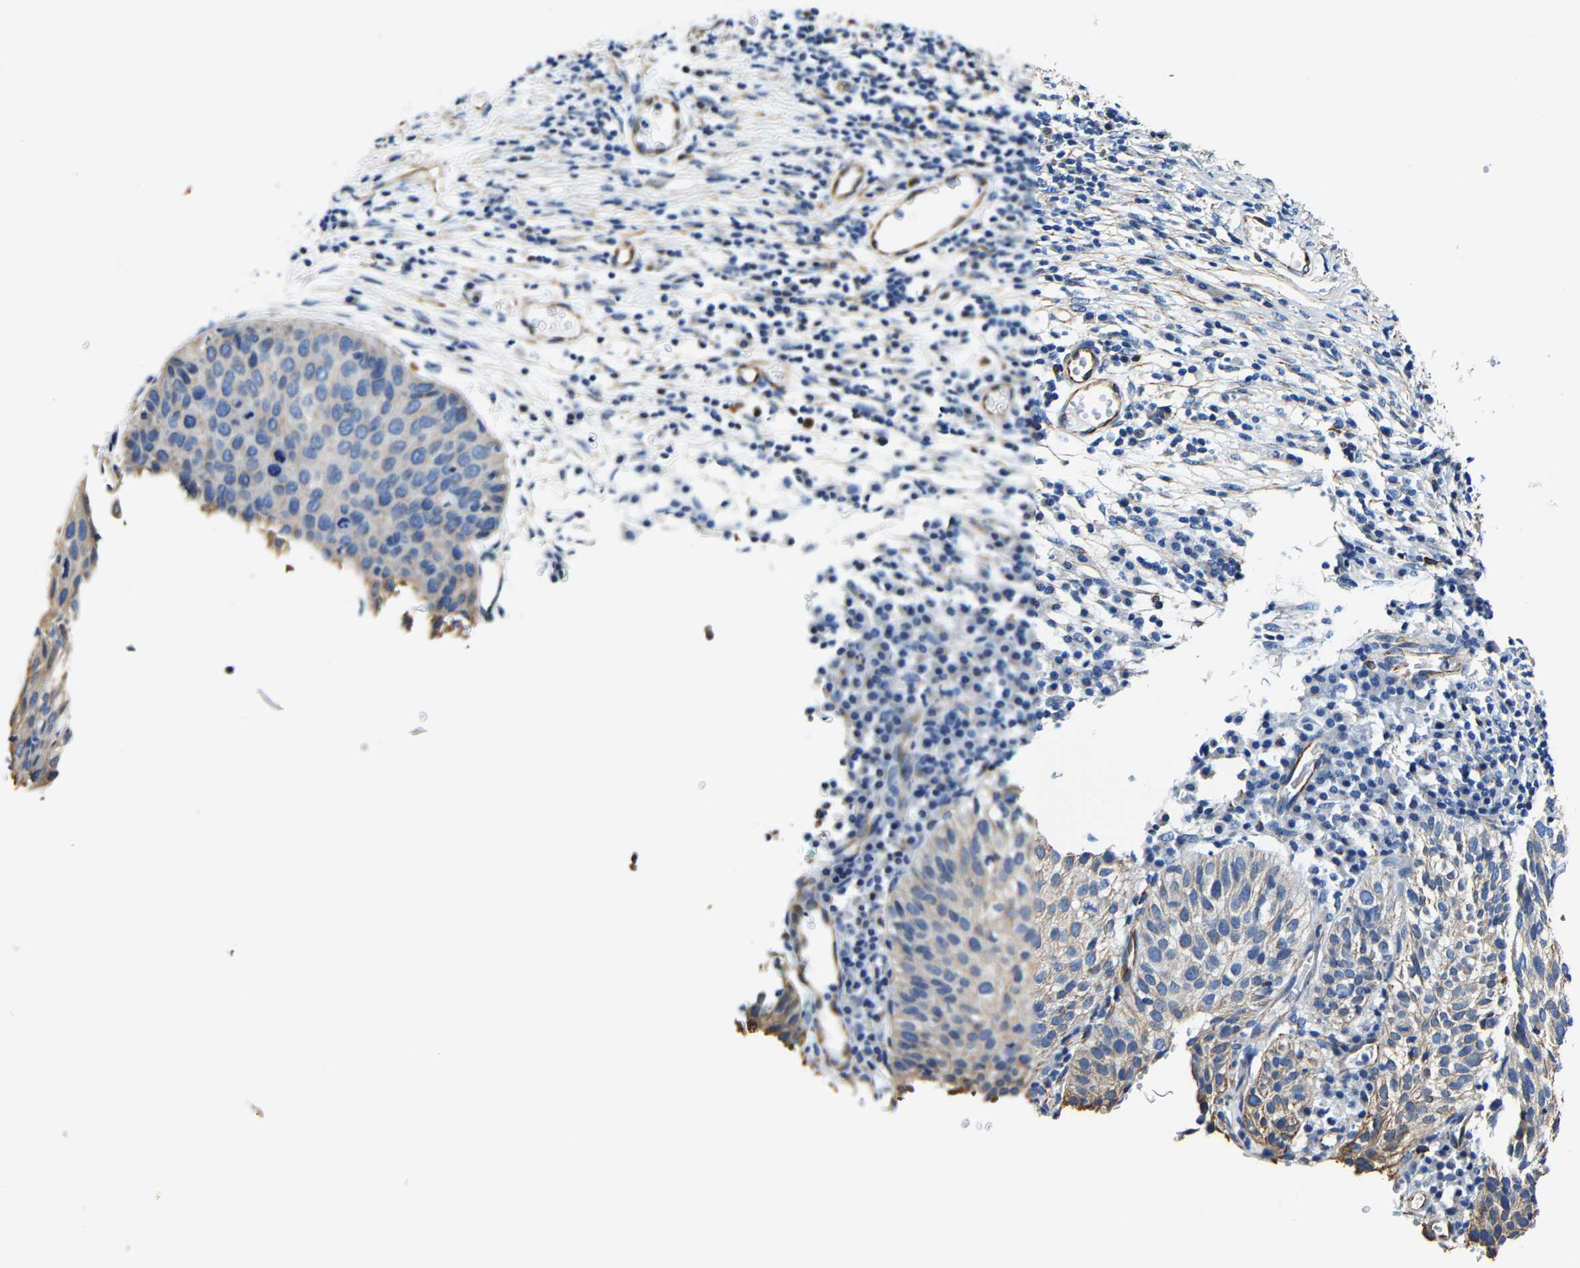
{"staining": {"intensity": "negative", "quantity": "none", "location": "none"}, "tissue": "cervical cancer", "cell_type": "Tumor cells", "image_type": "cancer", "snomed": [{"axis": "morphology", "description": "Squamous cell carcinoma, NOS"}, {"axis": "topography", "description": "Cervix"}], "caption": "There is no significant positivity in tumor cells of cervical cancer. Brightfield microscopy of immunohistochemistry (IHC) stained with DAB (3,3'-diaminobenzidine) (brown) and hematoxylin (blue), captured at high magnification.", "gene": "MMEL1", "patient": {"sex": "female", "age": 38}}